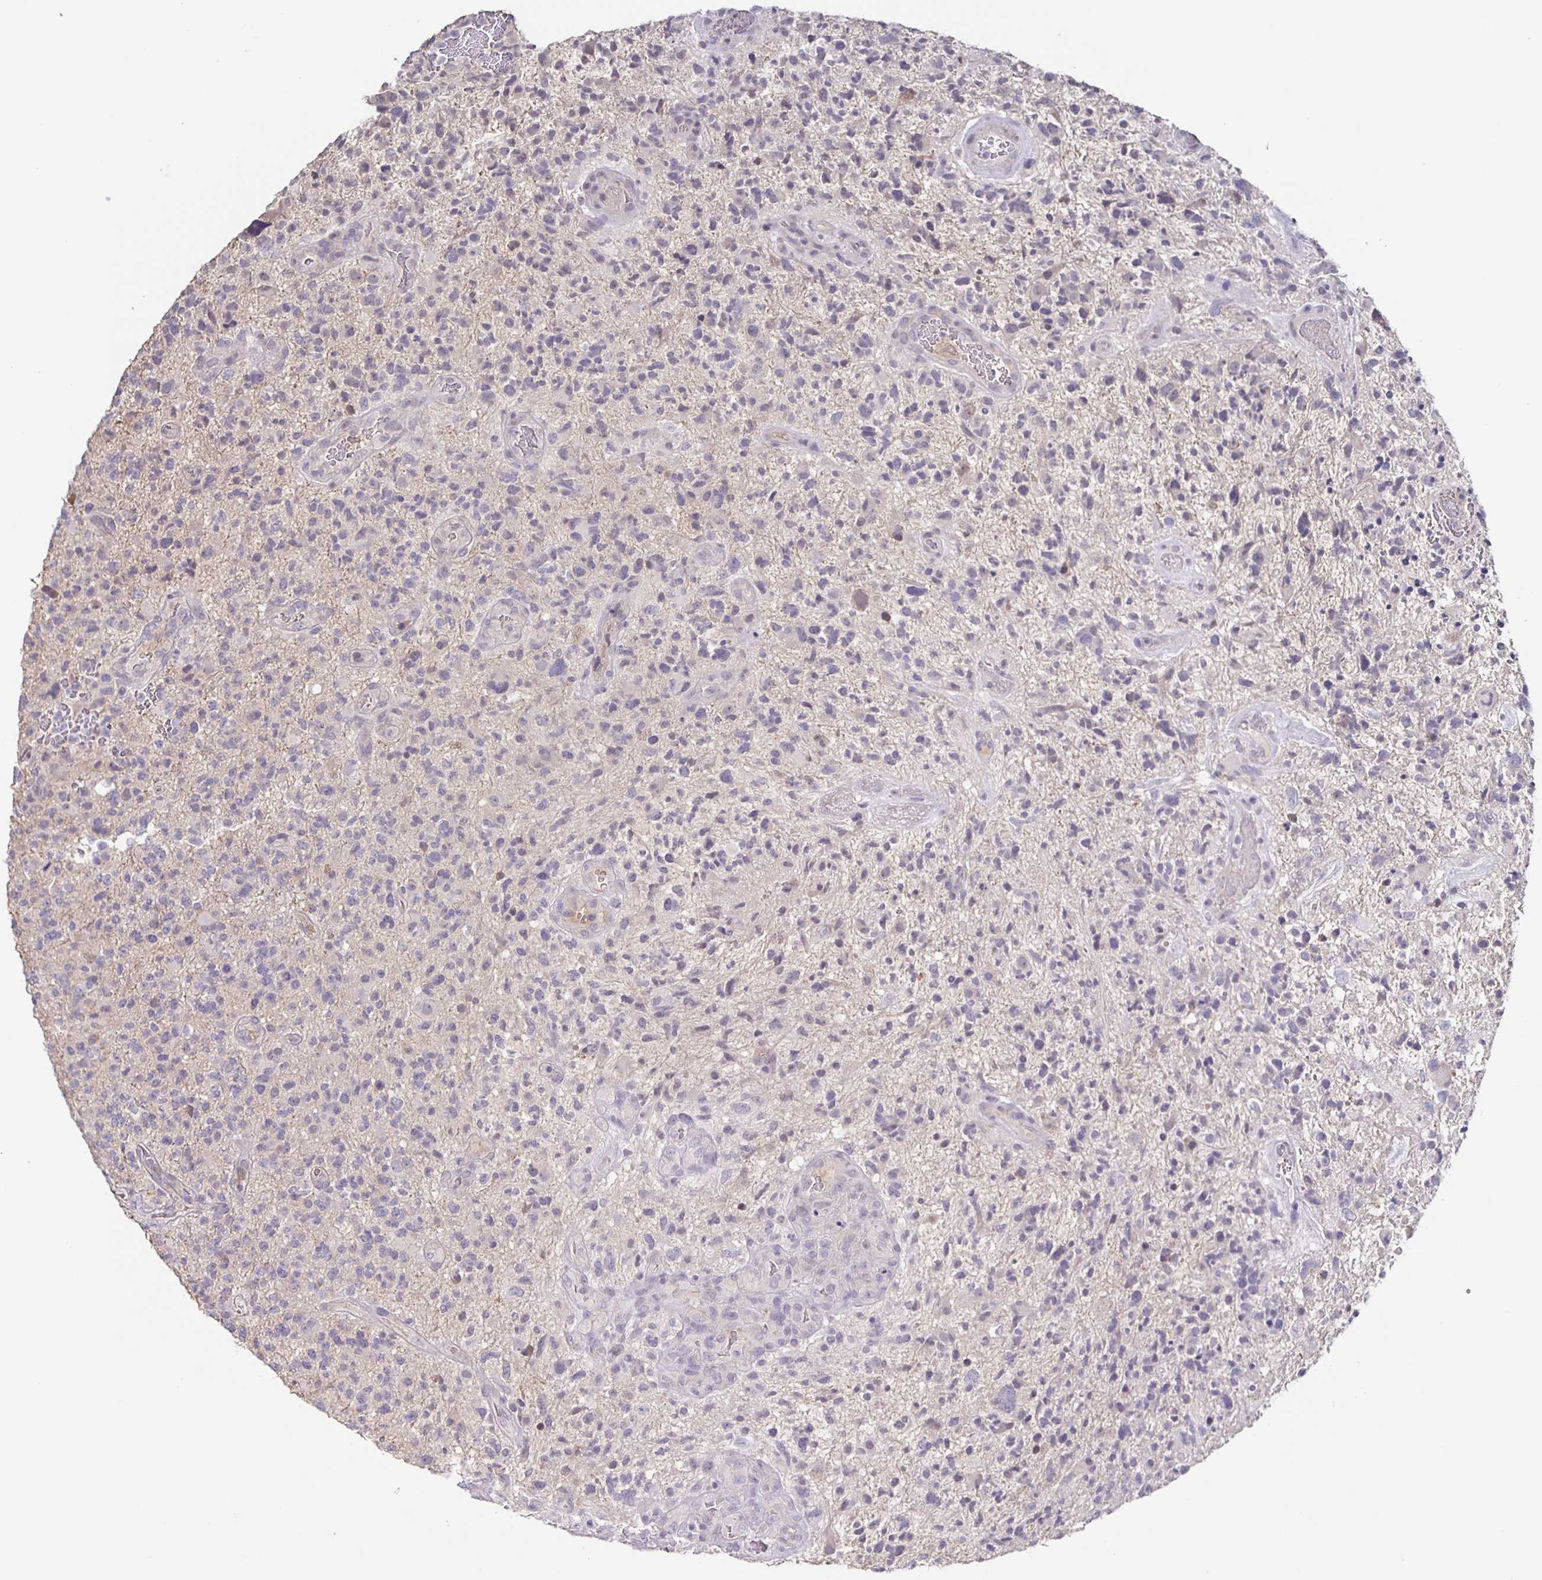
{"staining": {"intensity": "negative", "quantity": "none", "location": "none"}, "tissue": "glioma", "cell_type": "Tumor cells", "image_type": "cancer", "snomed": [{"axis": "morphology", "description": "Glioma, malignant, High grade"}, {"axis": "topography", "description": "Brain"}], "caption": "Immunohistochemistry histopathology image of human glioma stained for a protein (brown), which demonstrates no staining in tumor cells. Nuclei are stained in blue.", "gene": "INSL5", "patient": {"sex": "female", "age": 71}}